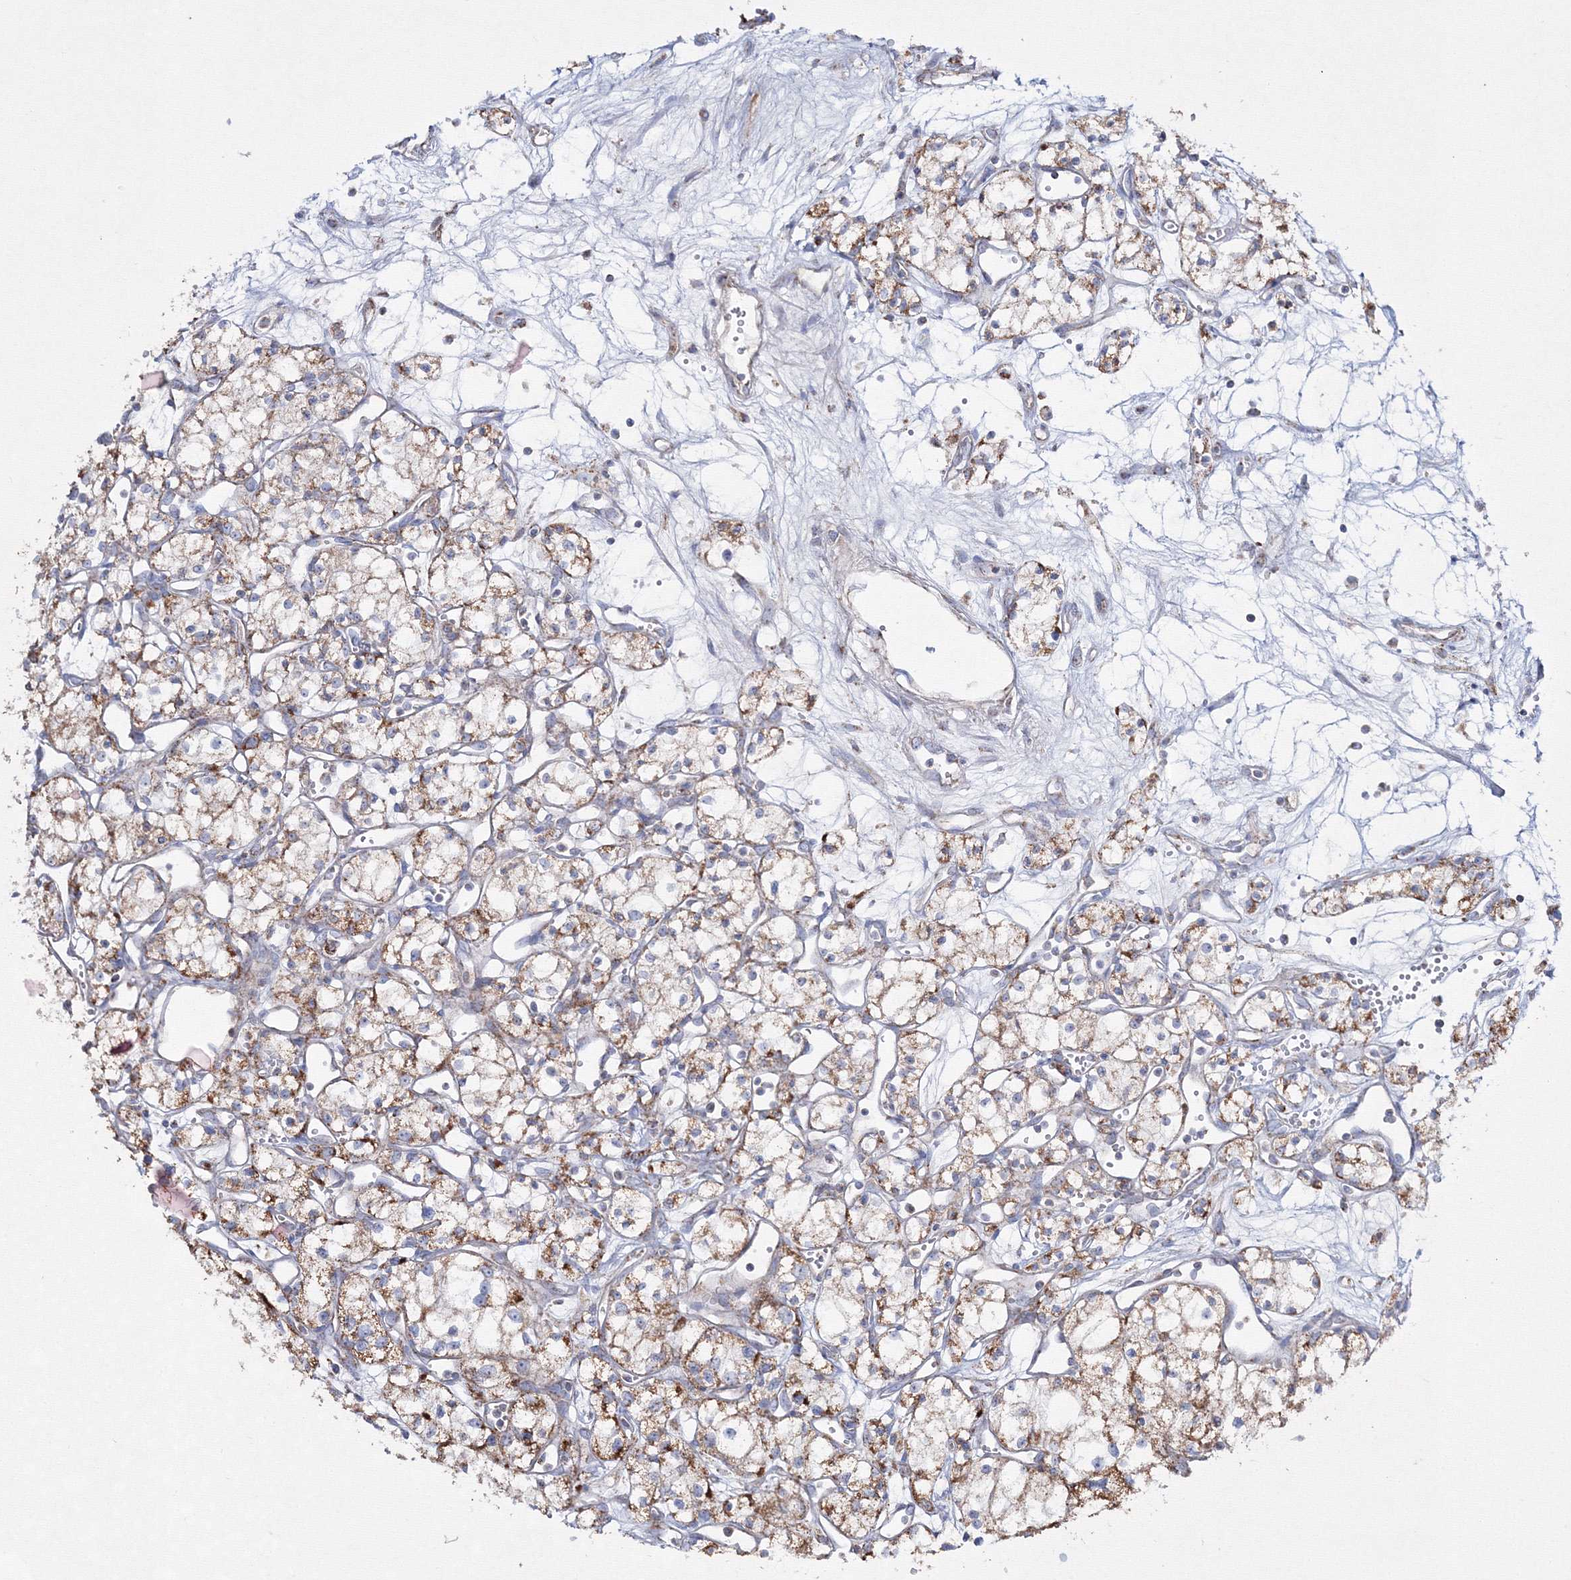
{"staining": {"intensity": "moderate", "quantity": ">75%", "location": "cytoplasmic/membranous"}, "tissue": "renal cancer", "cell_type": "Tumor cells", "image_type": "cancer", "snomed": [{"axis": "morphology", "description": "Adenocarcinoma, NOS"}, {"axis": "topography", "description": "Kidney"}], "caption": "Renal cancer stained with a brown dye displays moderate cytoplasmic/membranous positive staining in about >75% of tumor cells.", "gene": "IGSF9", "patient": {"sex": "male", "age": 59}}